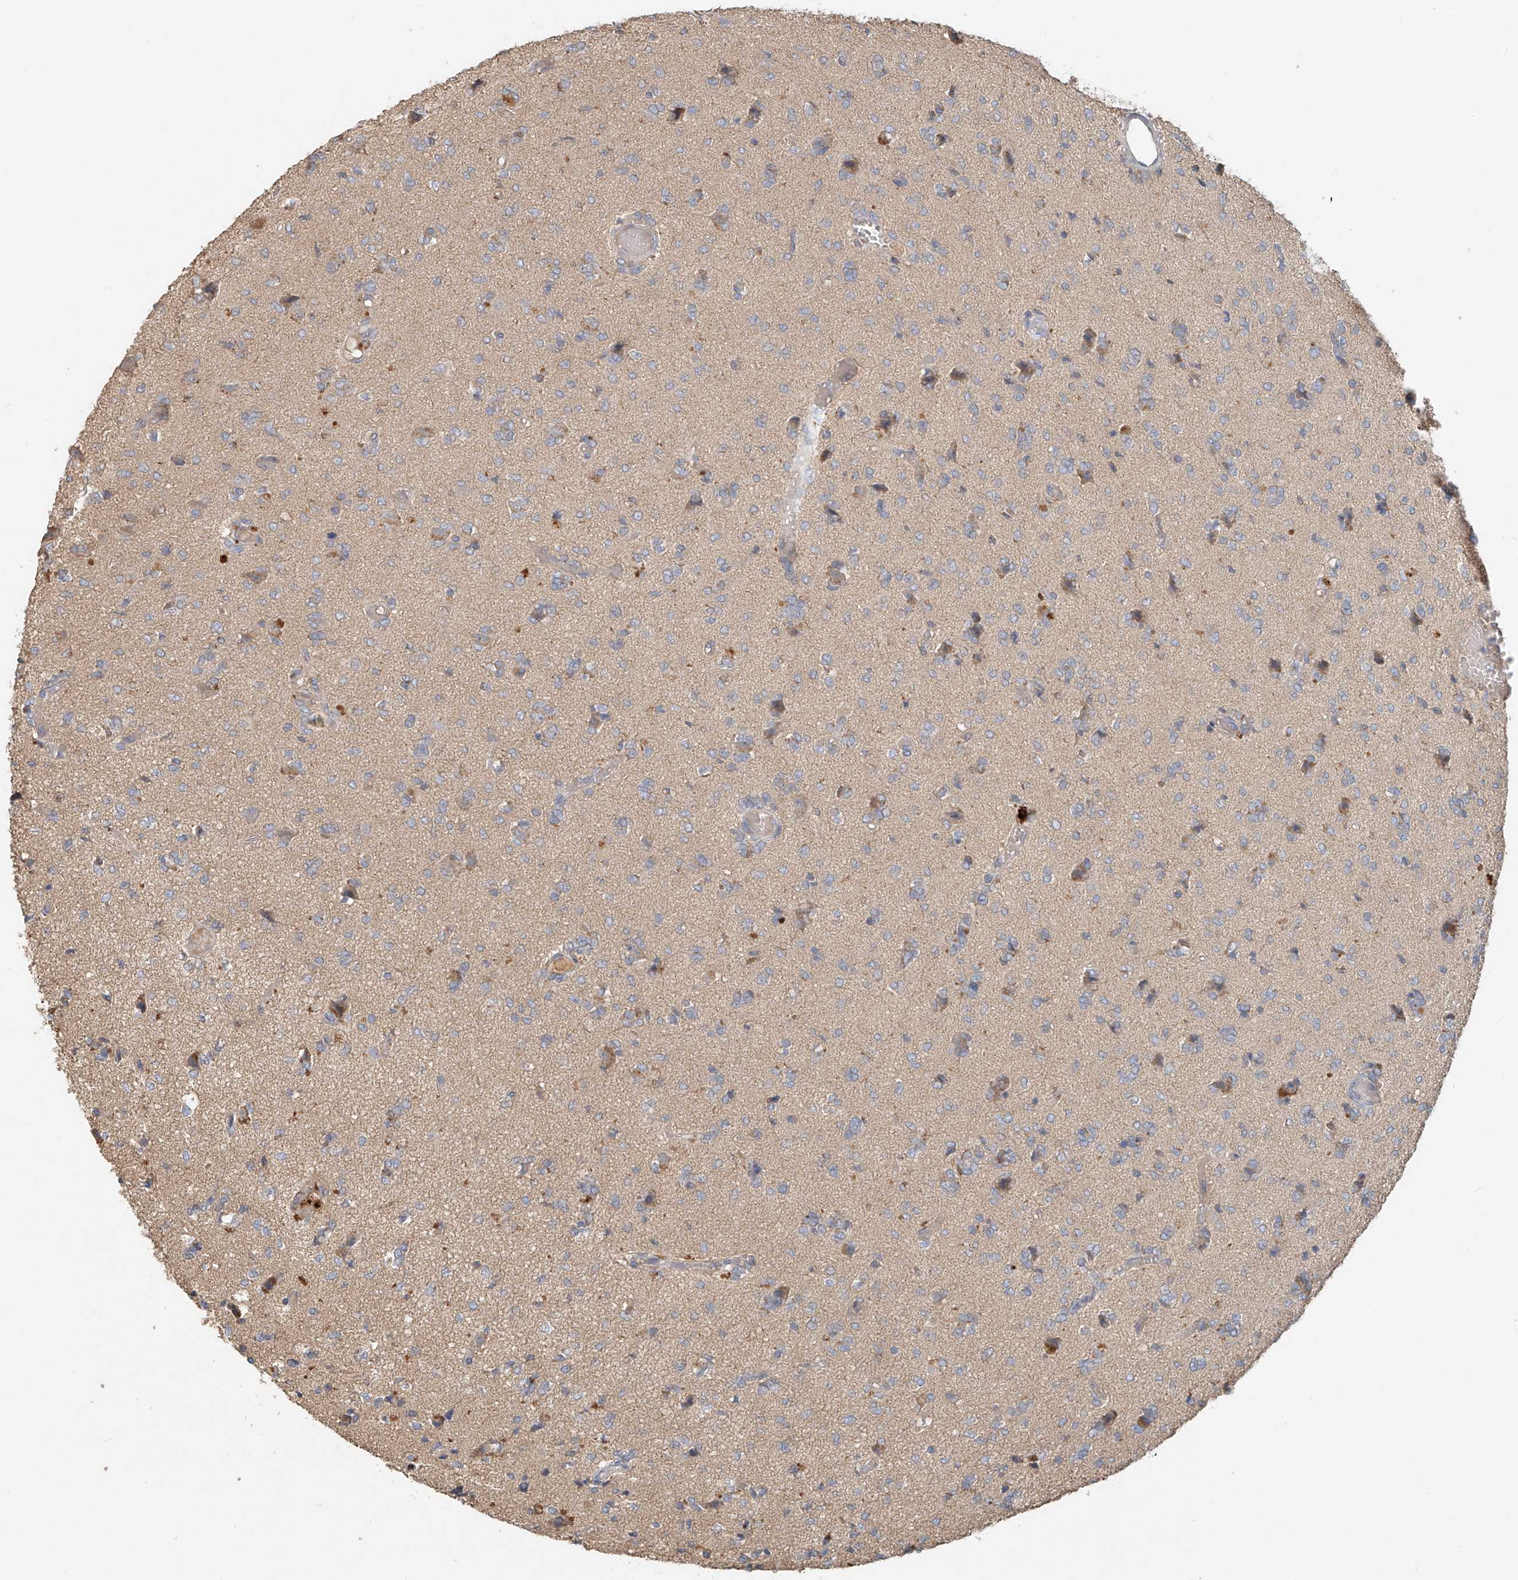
{"staining": {"intensity": "weak", "quantity": "<25%", "location": "cytoplasmic/membranous"}, "tissue": "glioma", "cell_type": "Tumor cells", "image_type": "cancer", "snomed": [{"axis": "morphology", "description": "Glioma, malignant, High grade"}, {"axis": "topography", "description": "Brain"}], "caption": "This is an IHC image of malignant glioma (high-grade). There is no staining in tumor cells.", "gene": "GNB1L", "patient": {"sex": "female", "age": 59}}